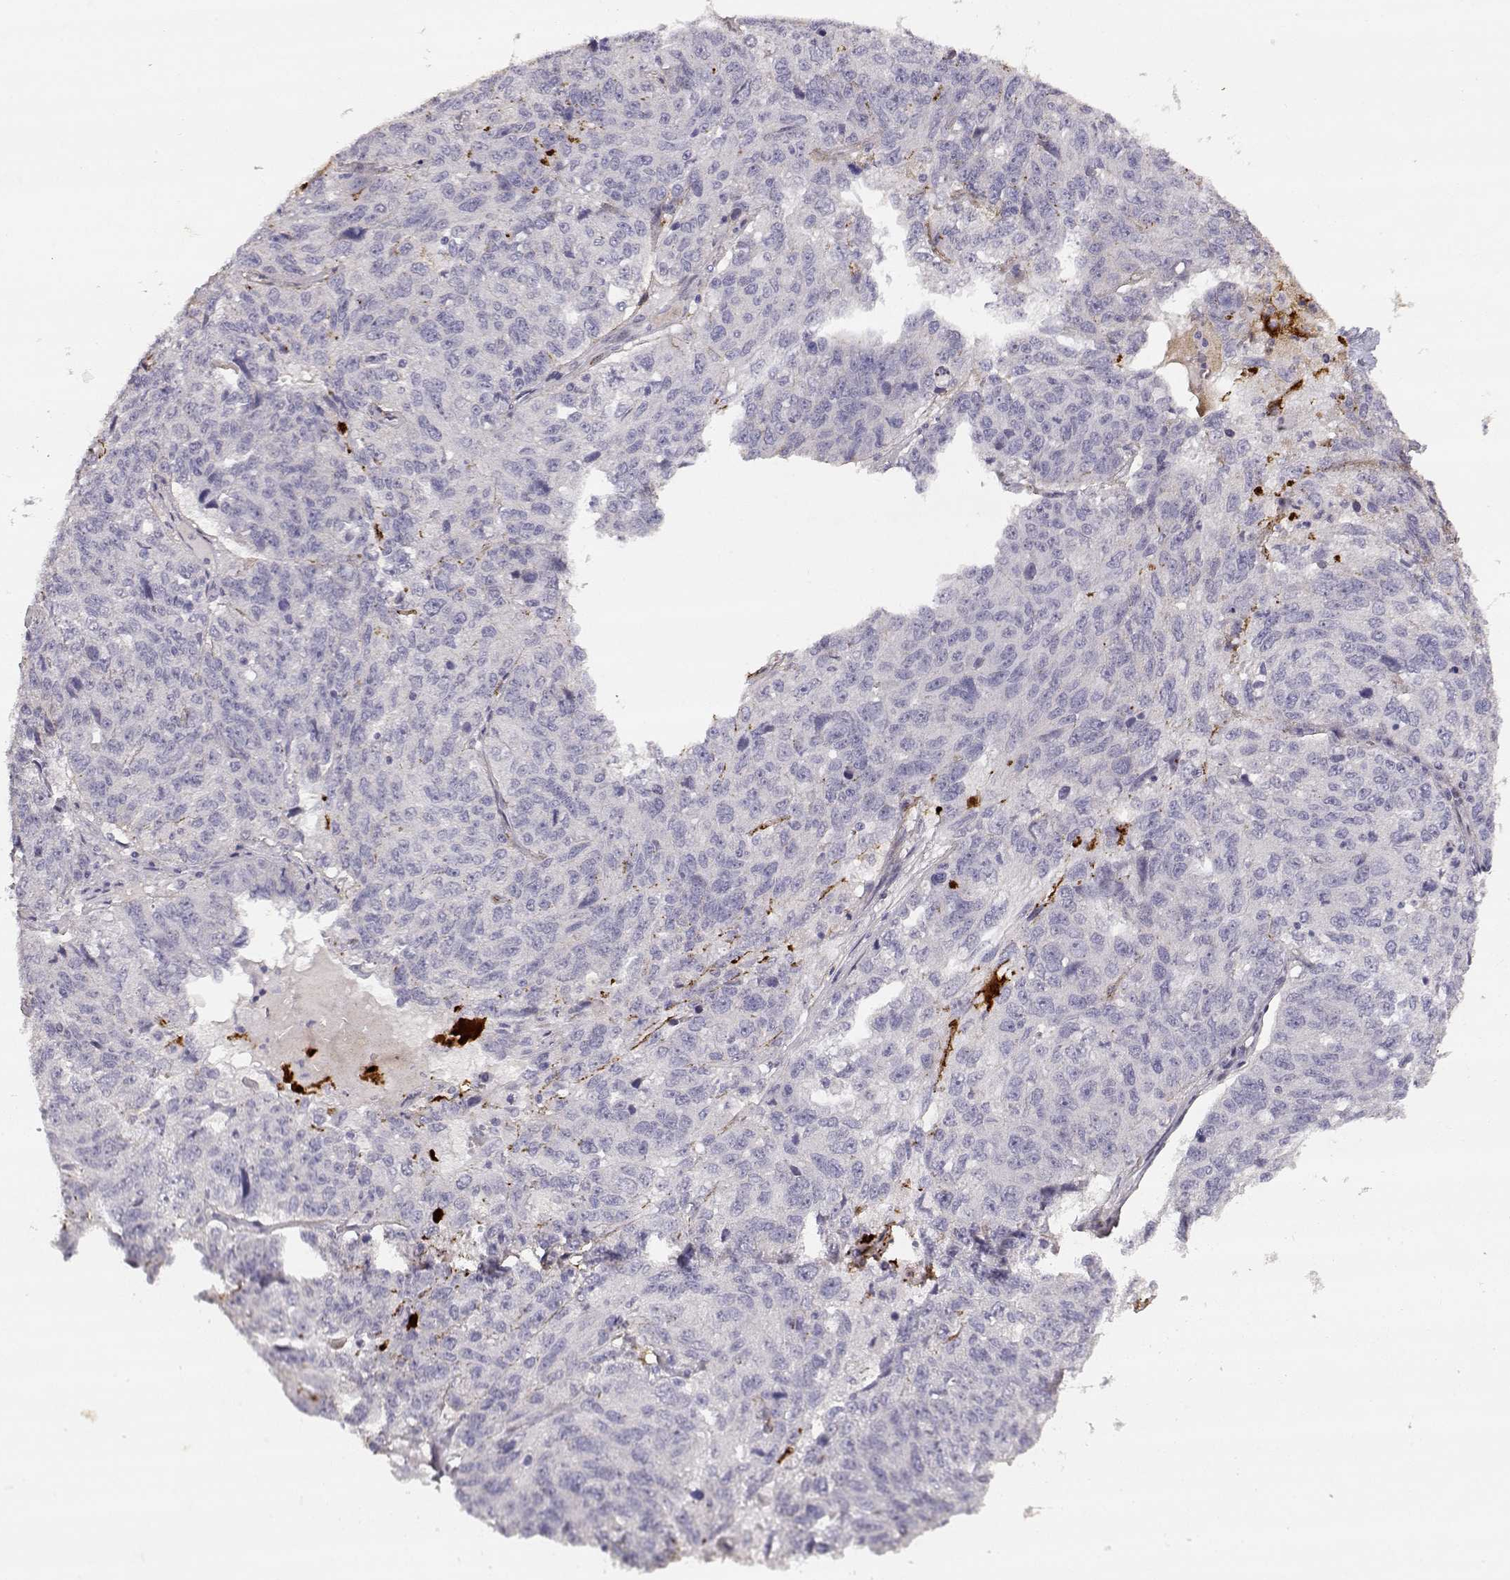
{"staining": {"intensity": "negative", "quantity": "none", "location": "none"}, "tissue": "ovarian cancer", "cell_type": "Tumor cells", "image_type": "cancer", "snomed": [{"axis": "morphology", "description": "Cystadenocarcinoma, serous, NOS"}, {"axis": "topography", "description": "Ovary"}], "caption": "This is an IHC photomicrograph of ovarian cancer (serous cystadenocarcinoma). There is no staining in tumor cells.", "gene": "LAMC1", "patient": {"sex": "female", "age": 71}}